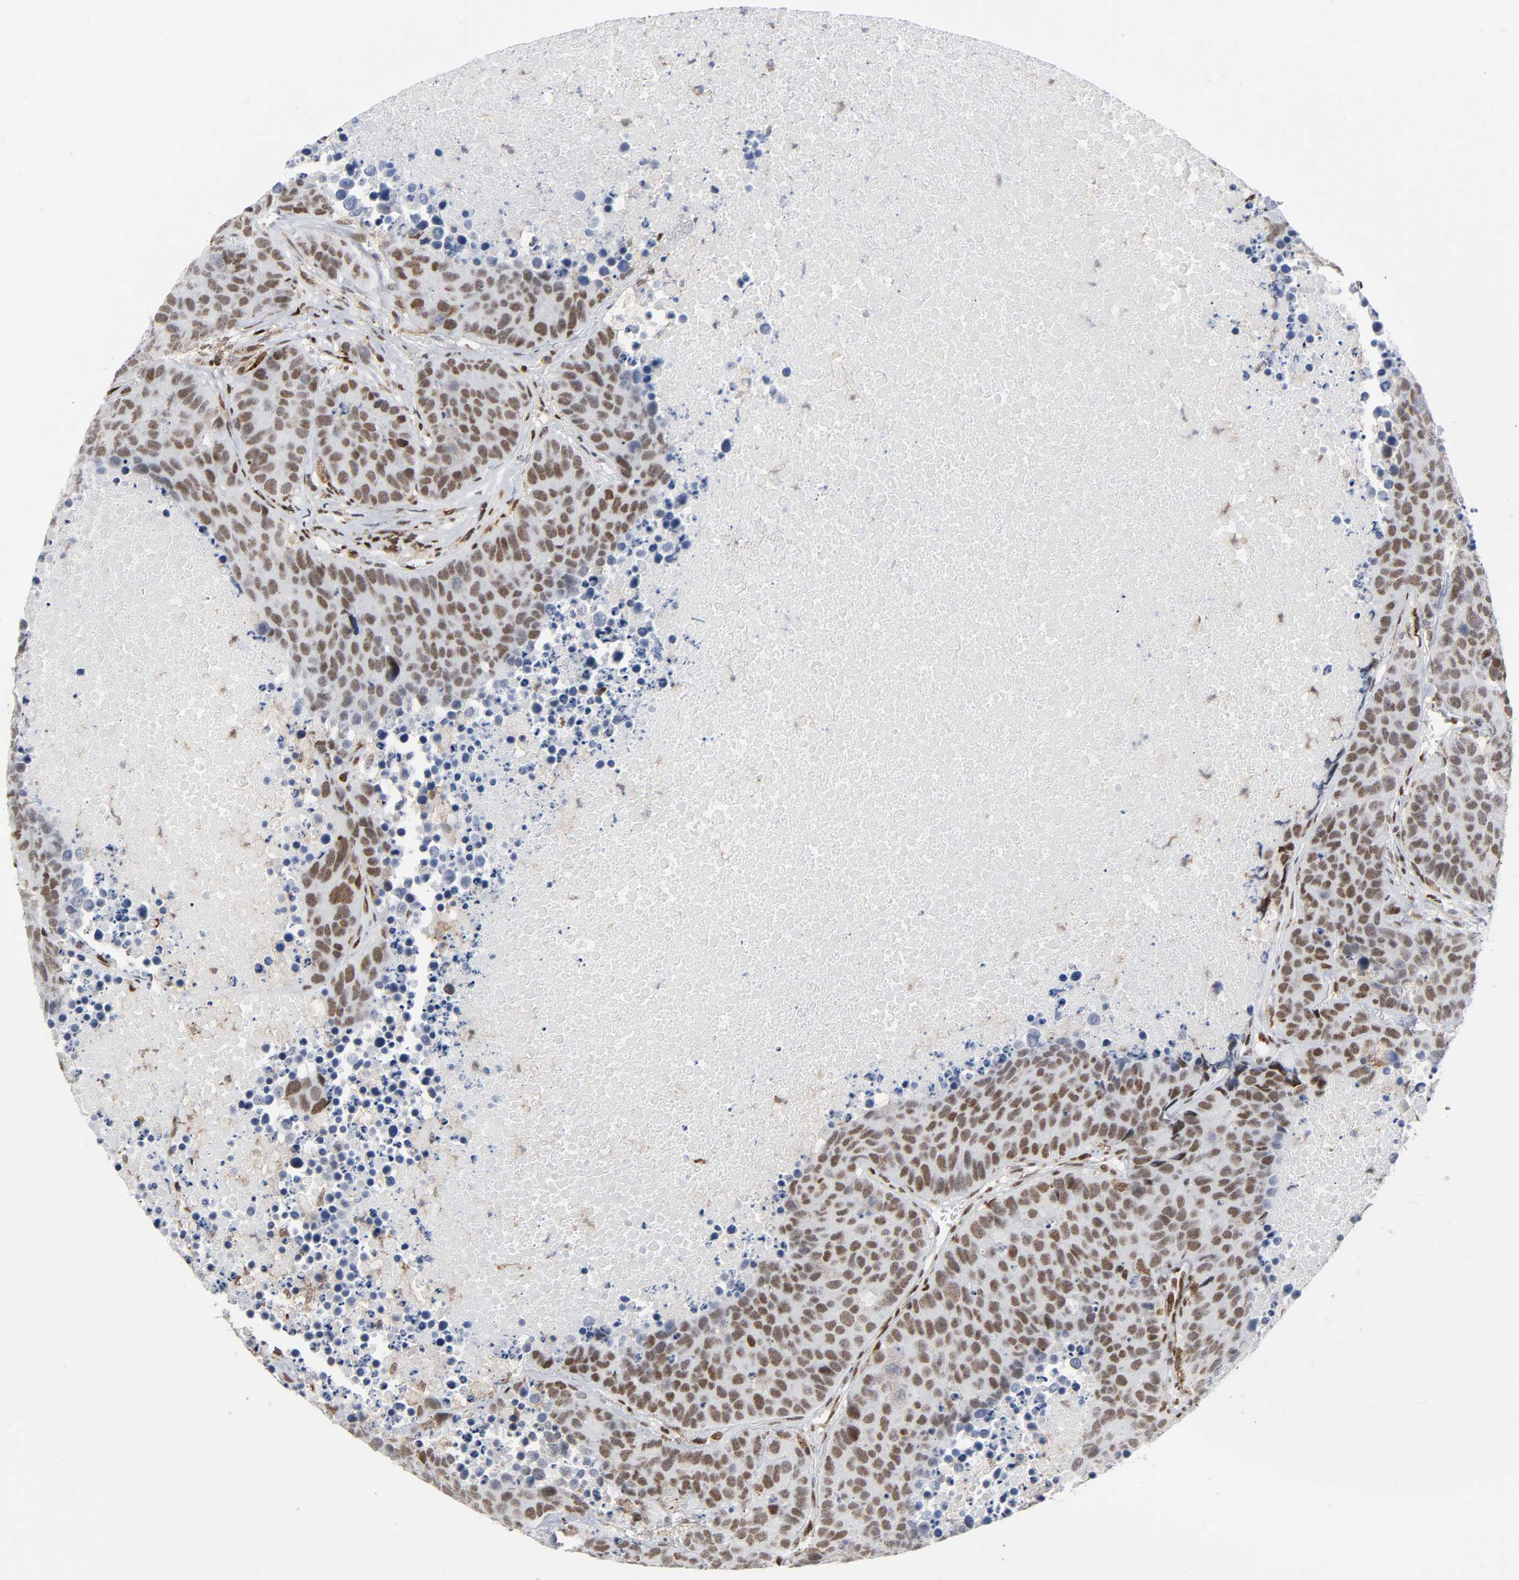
{"staining": {"intensity": "moderate", "quantity": ">75%", "location": "nuclear"}, "tissue": "carcinoid", "cell_type": "Tumor cells", "image_type": "cancer", "snomed": [{"axis": "morphology", "description": "Carcinoid, malignant, NOS"}, {"axis": "topography", "description": "Lung"}], "caption": "Carcinoid tissue demonstrates moderate nuclear expression in about >75% of tumor cells, visualized by immunohistochemistry.", "gene": "WAS", "patient": {"sex": "male", "age": 60}}